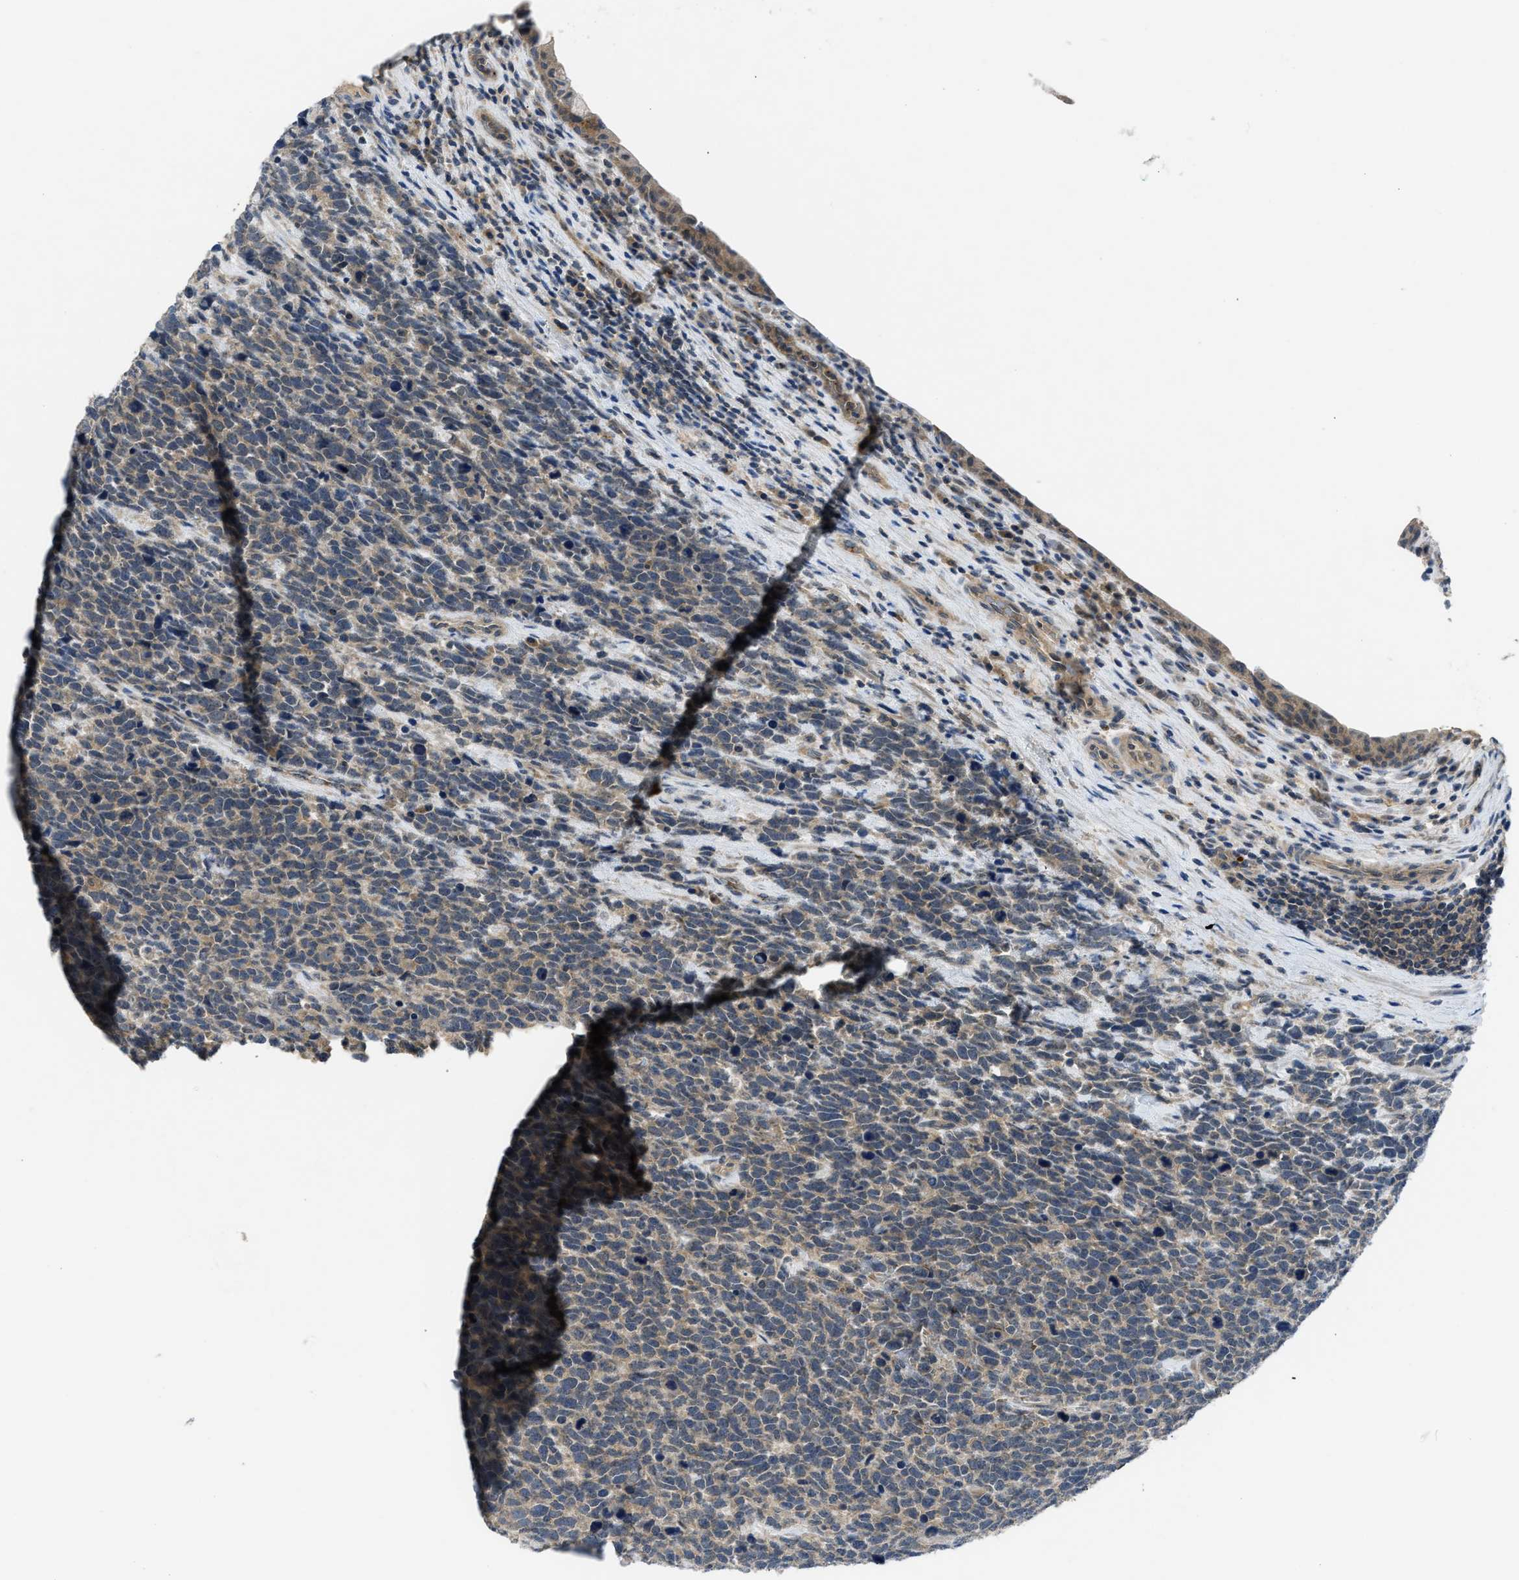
{"staining": {"intensity": "weak", "quantity": ">75%", "location": "cytoplasmic/membranous"}, "tissue": "urothelial cancer", "cell_type": "Tumor cells", "image_type": "cancer", "snomed": [{"axis": "morphology", "description": "Urothelial carcinoma, High grade"}, {"axis": "topography", "description": "Urinary bladder"}], "caption": "DAB (3,3'-diaminobenzidine) immunohistochemical staining of high-grade urothelial carcinoma reveals weak cytoplasmic/membranous protein staining in about >75% of tumor cells.", "gene": "PDE7A", "patient": {"sex": "female", "age": 82}}